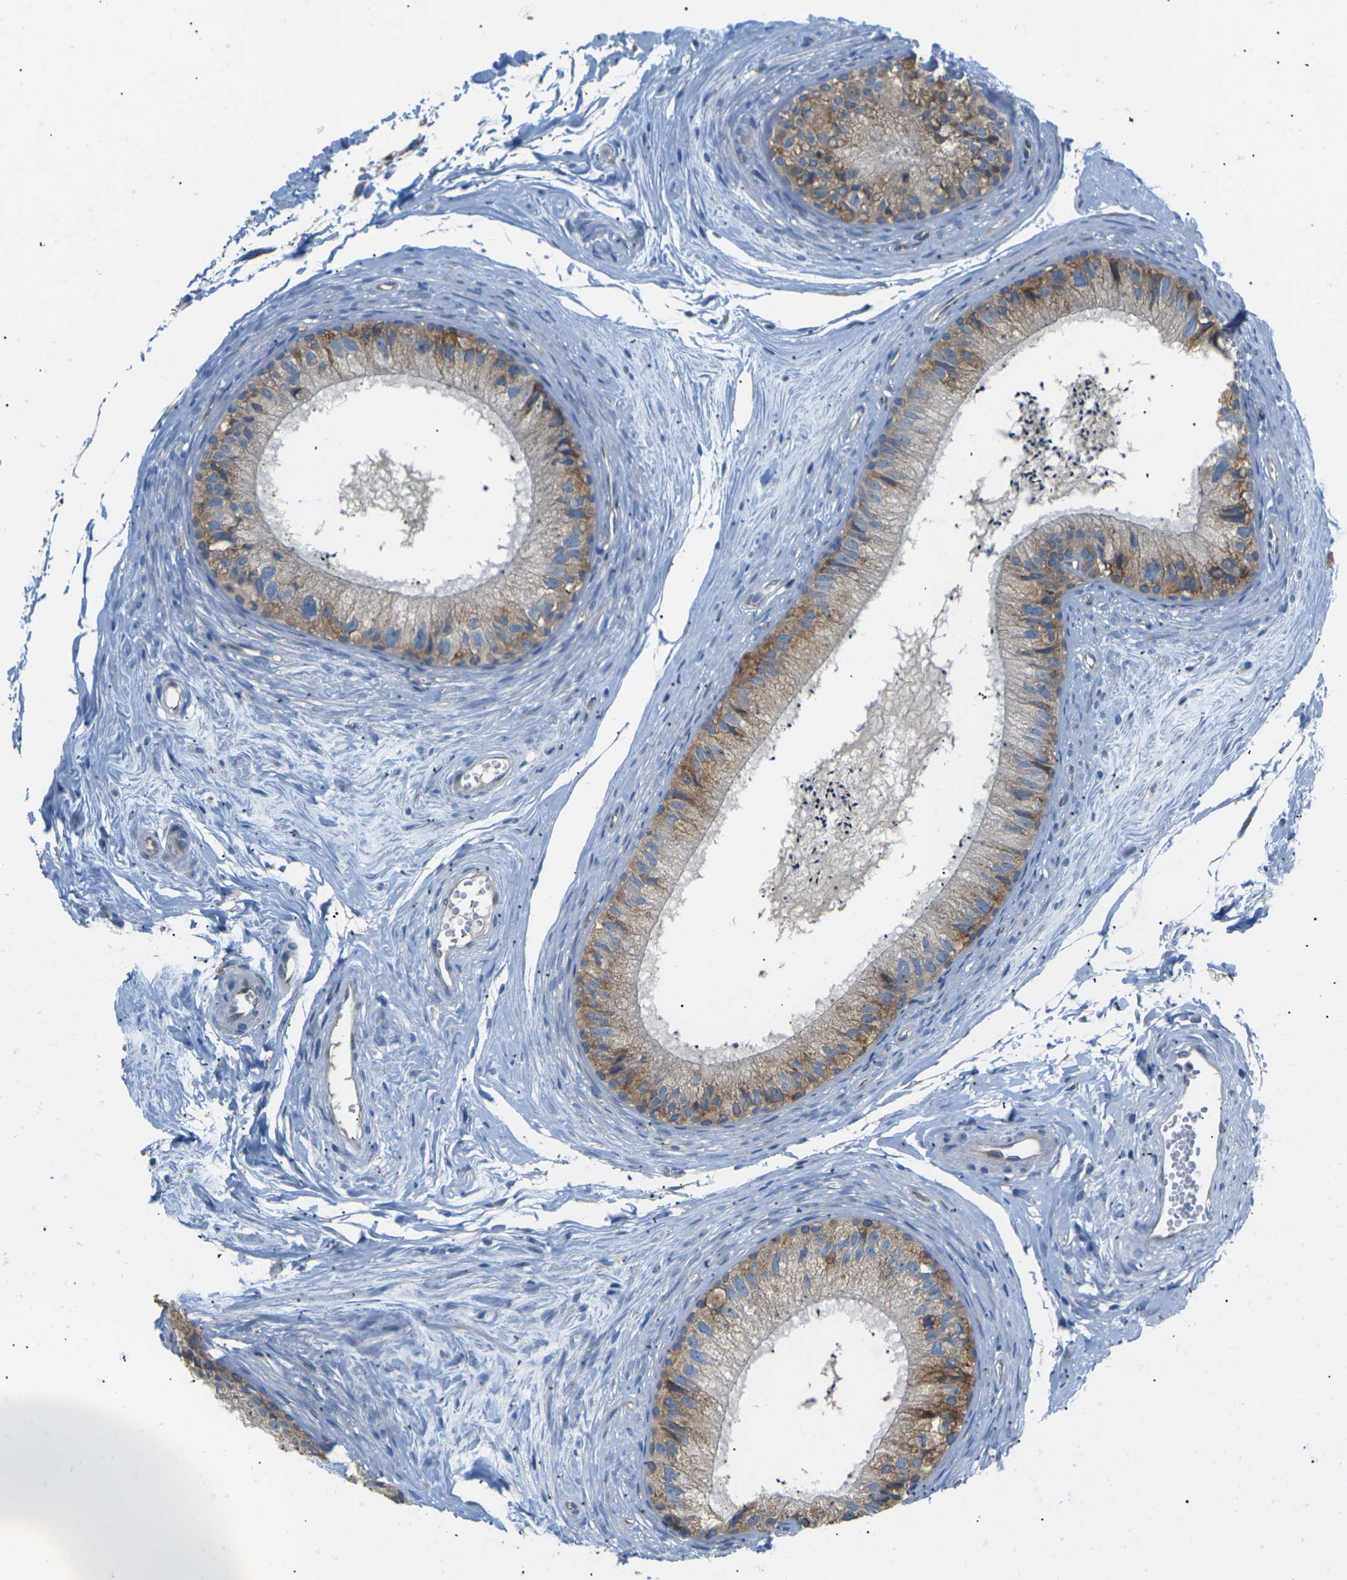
{"staining": {"intensity": "moderate", "quantity": "25%-75%", "location": "cytoplasmic/membranous"}, "tissue": "epididymis", "cell_type": "Glandular cells", "image_type": "normal", "snomed": [{"axis": "morphology", "description": "Normal tissue, NOS"}, {"axis": "topography", "description": "Epididymis"}], "caption": "Protein analysis of benign epididymis reveals moderate cytoplasmic/membranous staining in about 25%-75% of glandular cells.", "gene": "KLHDC8B", "patient": {"sex": "male", "age": 56}}